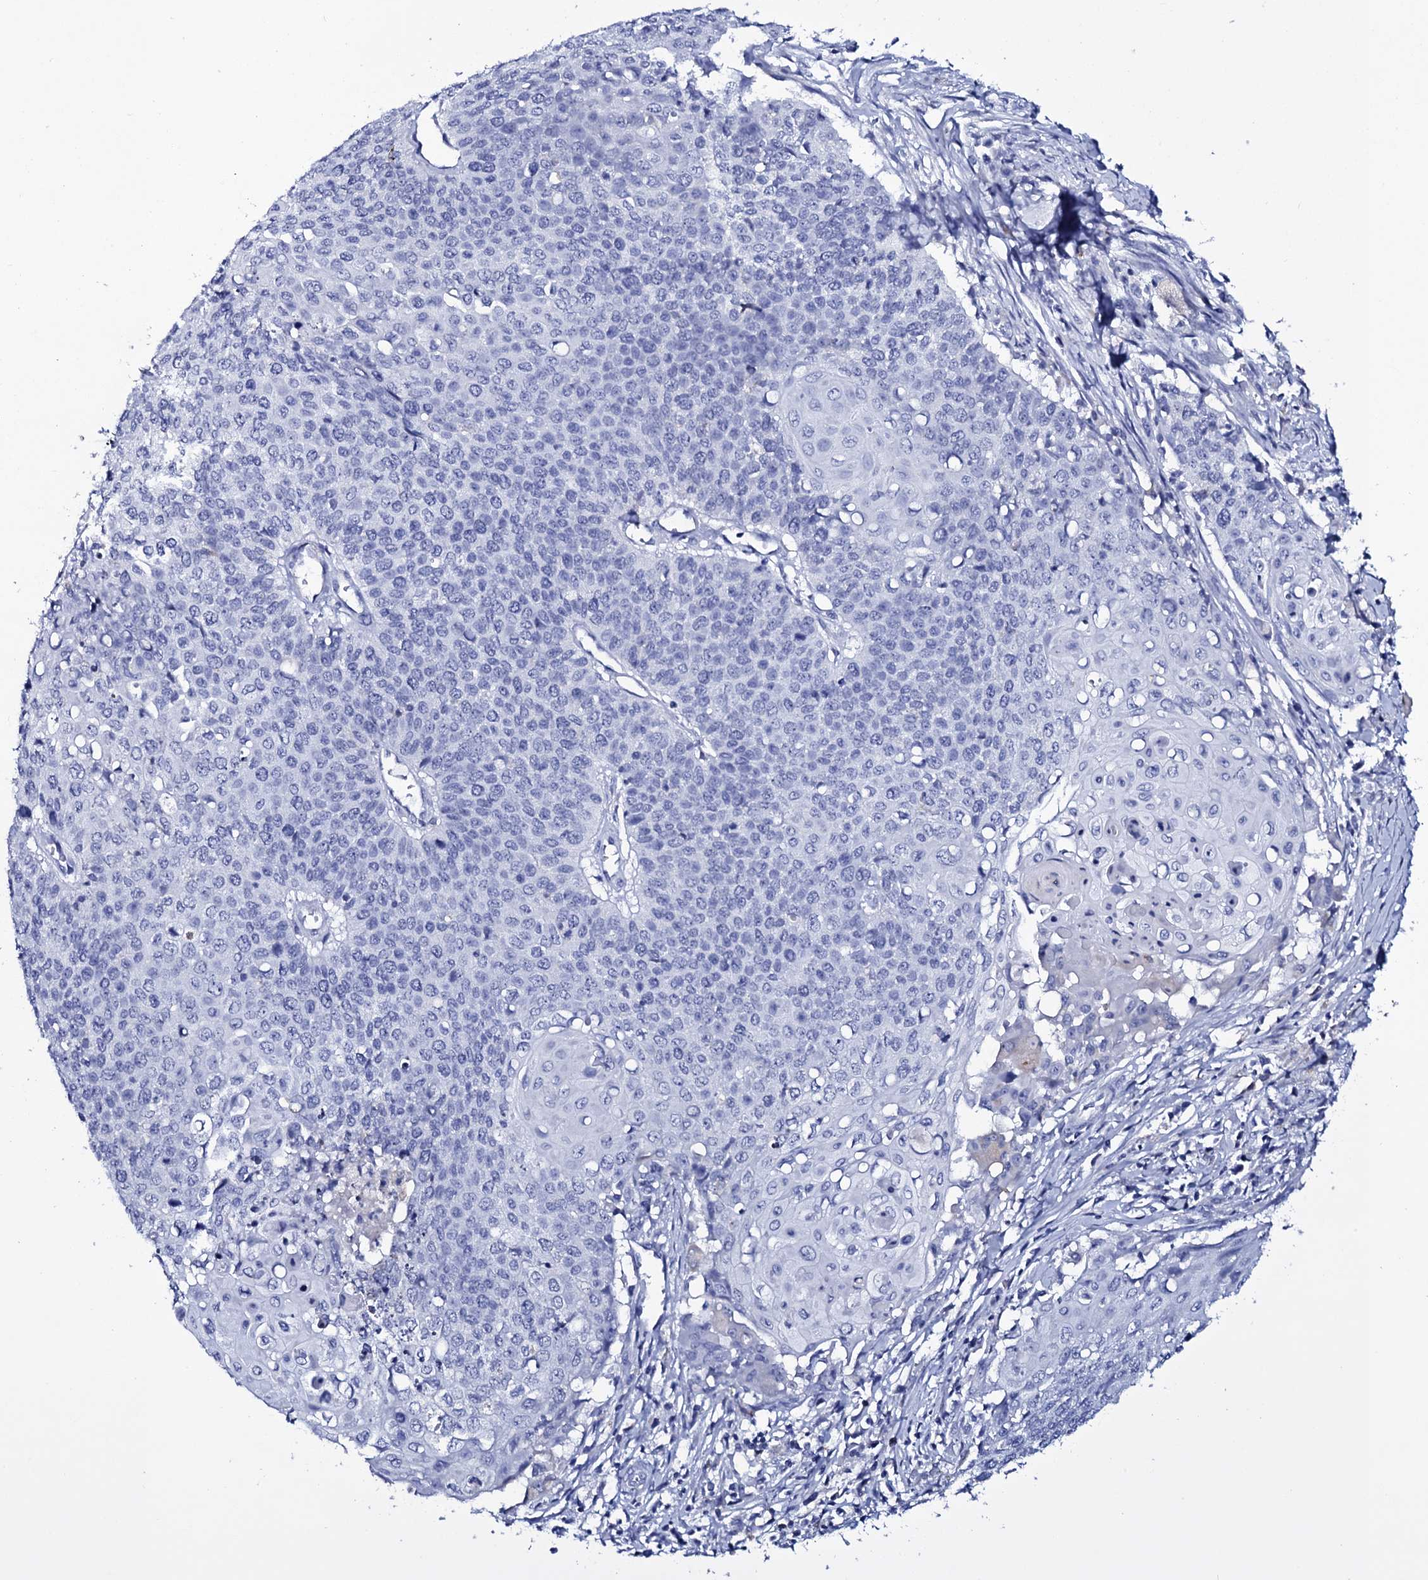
{"staining": {"intensity": "negative", "quantity": "none", "location": "none"}, "tissue": "cervical cancer", "cell_type": "Tumor cells", "image_type": "cancer", "snomed": [{"axis": "morphology", "description": "Squamous cell carcinoma, NOS"}, {"axis": "topography", "description": "Cervix"}], "caption": "Immunohistochemistry (IHC) histopathology image of neoplastic tissue: cervical squamous cell carcinoma stained with DAB (3,3'-diaminobenzidine) demonstrates no significant protein positivity in tumor cells.", "gene": "ITPRID2", "patient": {"sex": "female", "age": 39}}